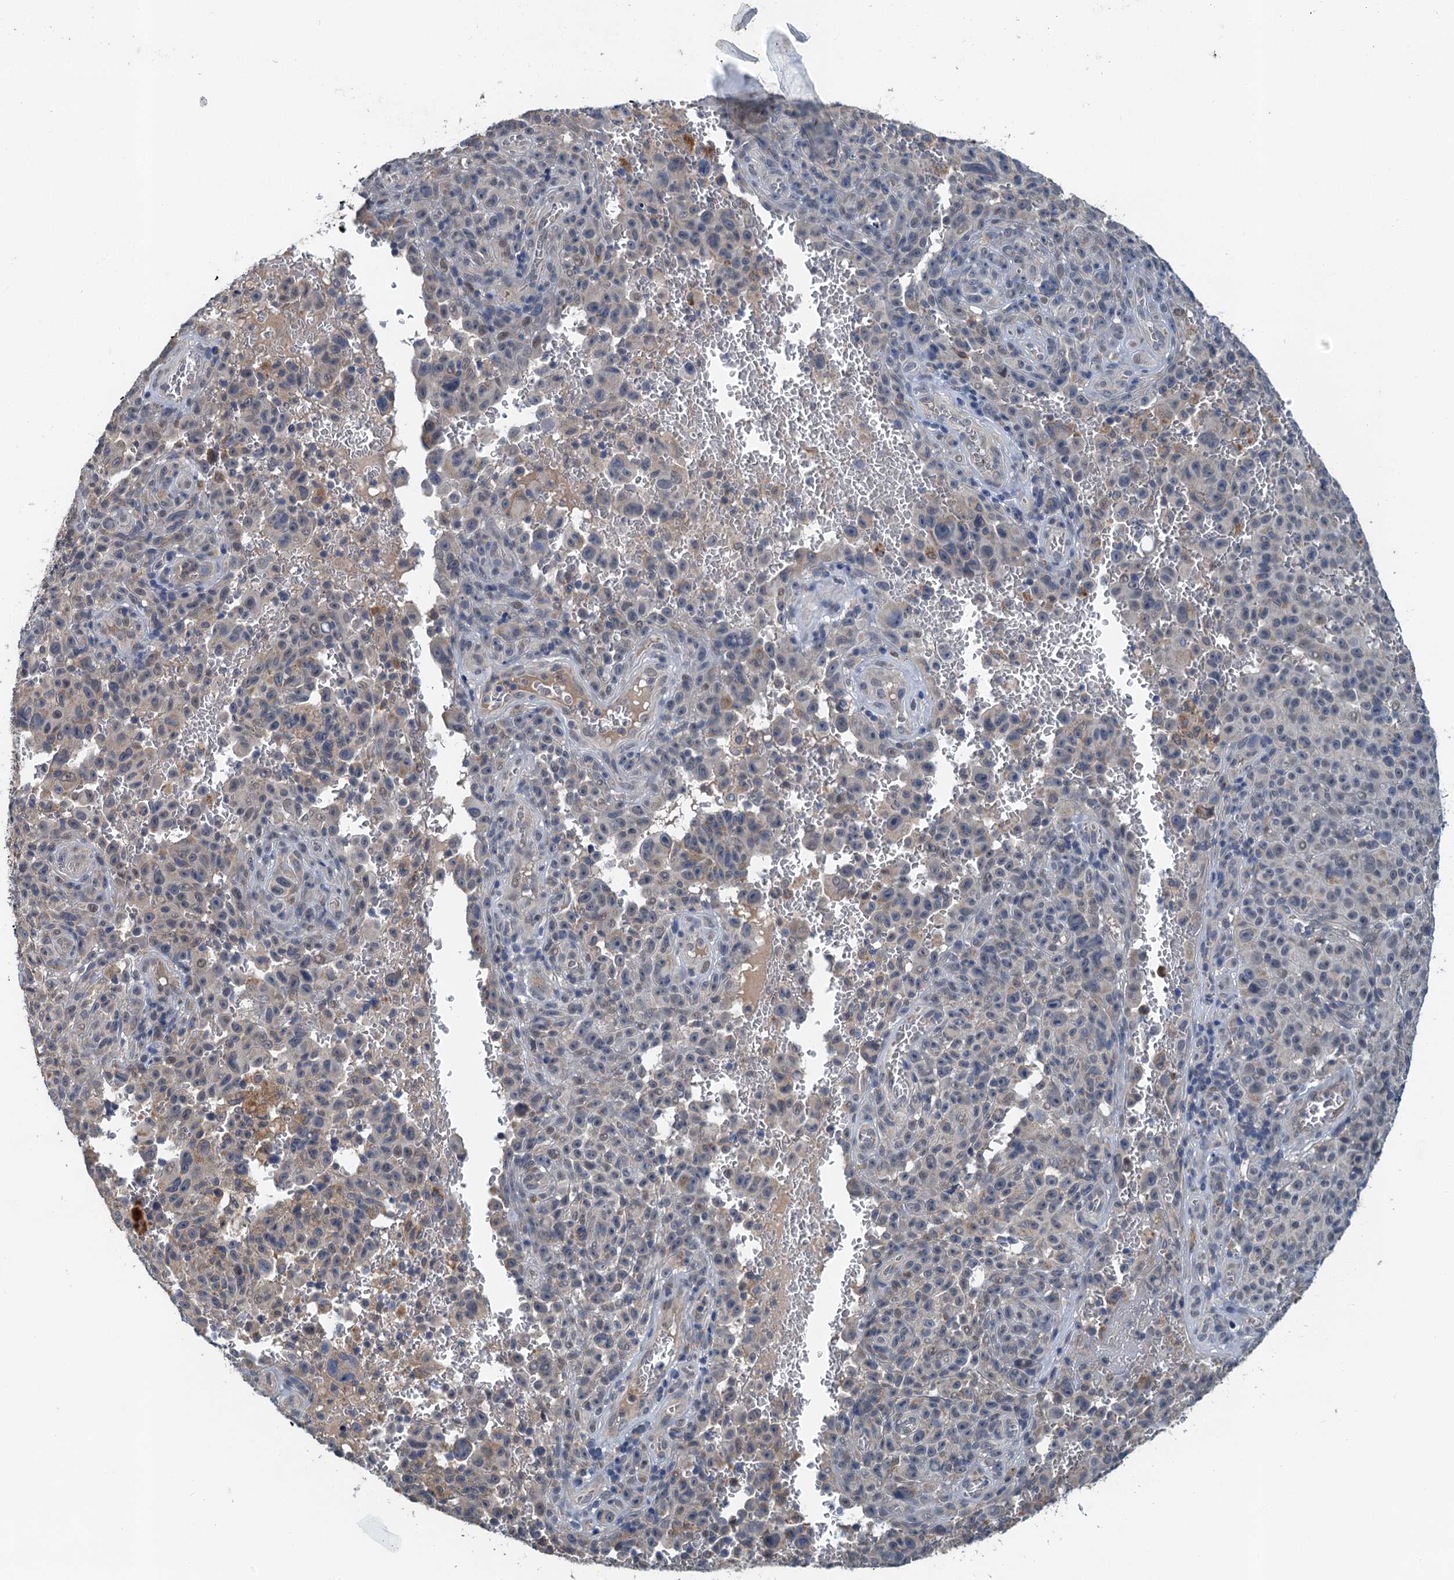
{"staining": {"intensity": "negative", "quantity": "none", "location": "none"}, "tissue": "melanoma", "cell_type": "Tumor cells", "image_type": "cancer", "snomed": [{"axis": "morphology", "description": "Malignant melanoma, NOS"}, {"axis": "topography", "description": "Skin"}], "caption": "Immunohistochemical staining of human melanoma exhibits no significant expression in tumor cells.", "gene": "ZNF606", "patient": {"sex": "female", "age": 82}}